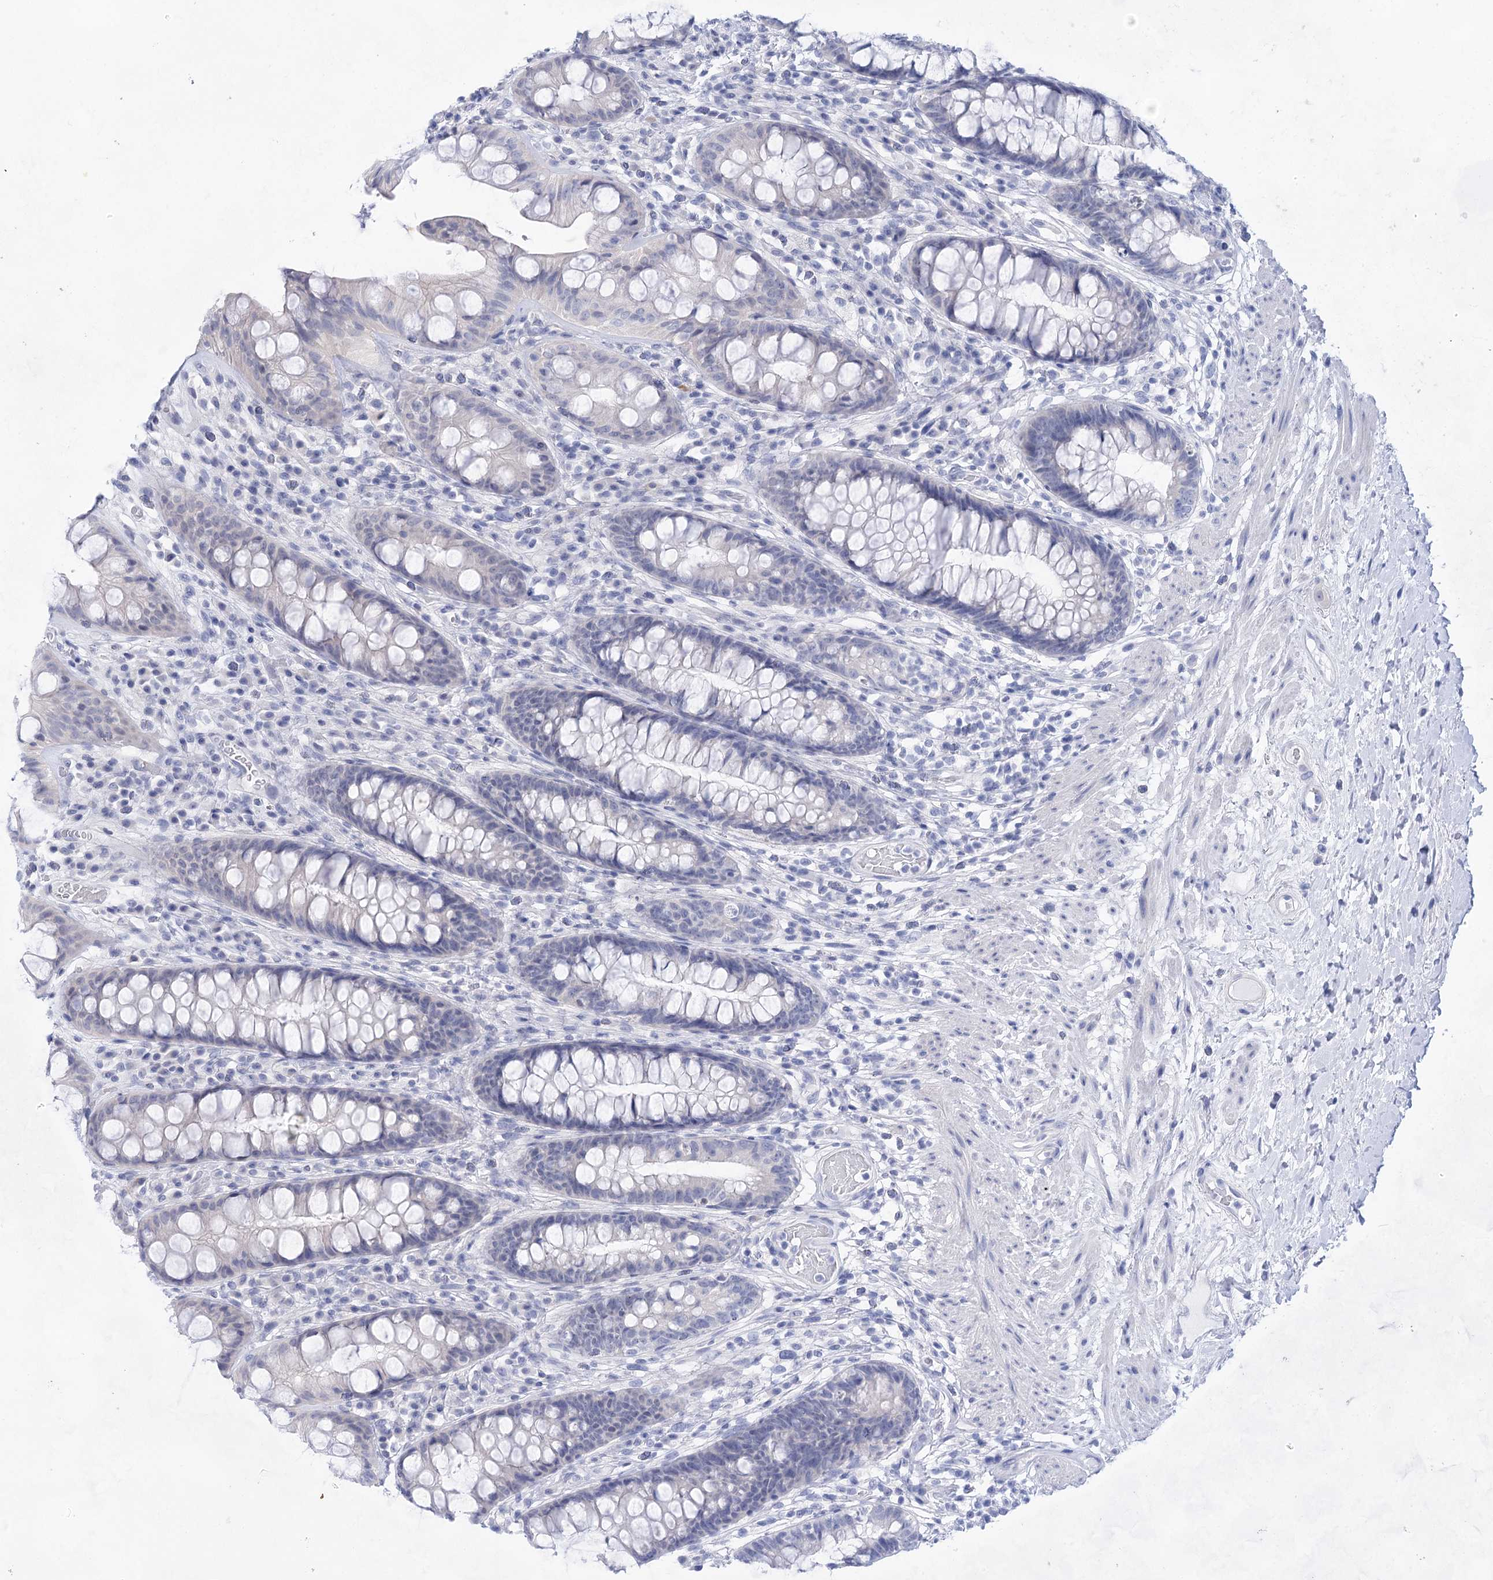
{"staining": {"intensity": "negative", "quantity": "none", "location": "none"}, "tissue": "rectum", "cell_type": "Glandular cells", "image_type": "normal", "snomed": [{"axis": "morphology", "description": "Normal tissue, NOS"}, {"axis": "topography", "description": "Rectum"}], "caption": "IHC of normal human rectum demonstrates no positivity in glandular cells.", "gene": "LALBA", "patient": {"sex": "male", "age": 74}}